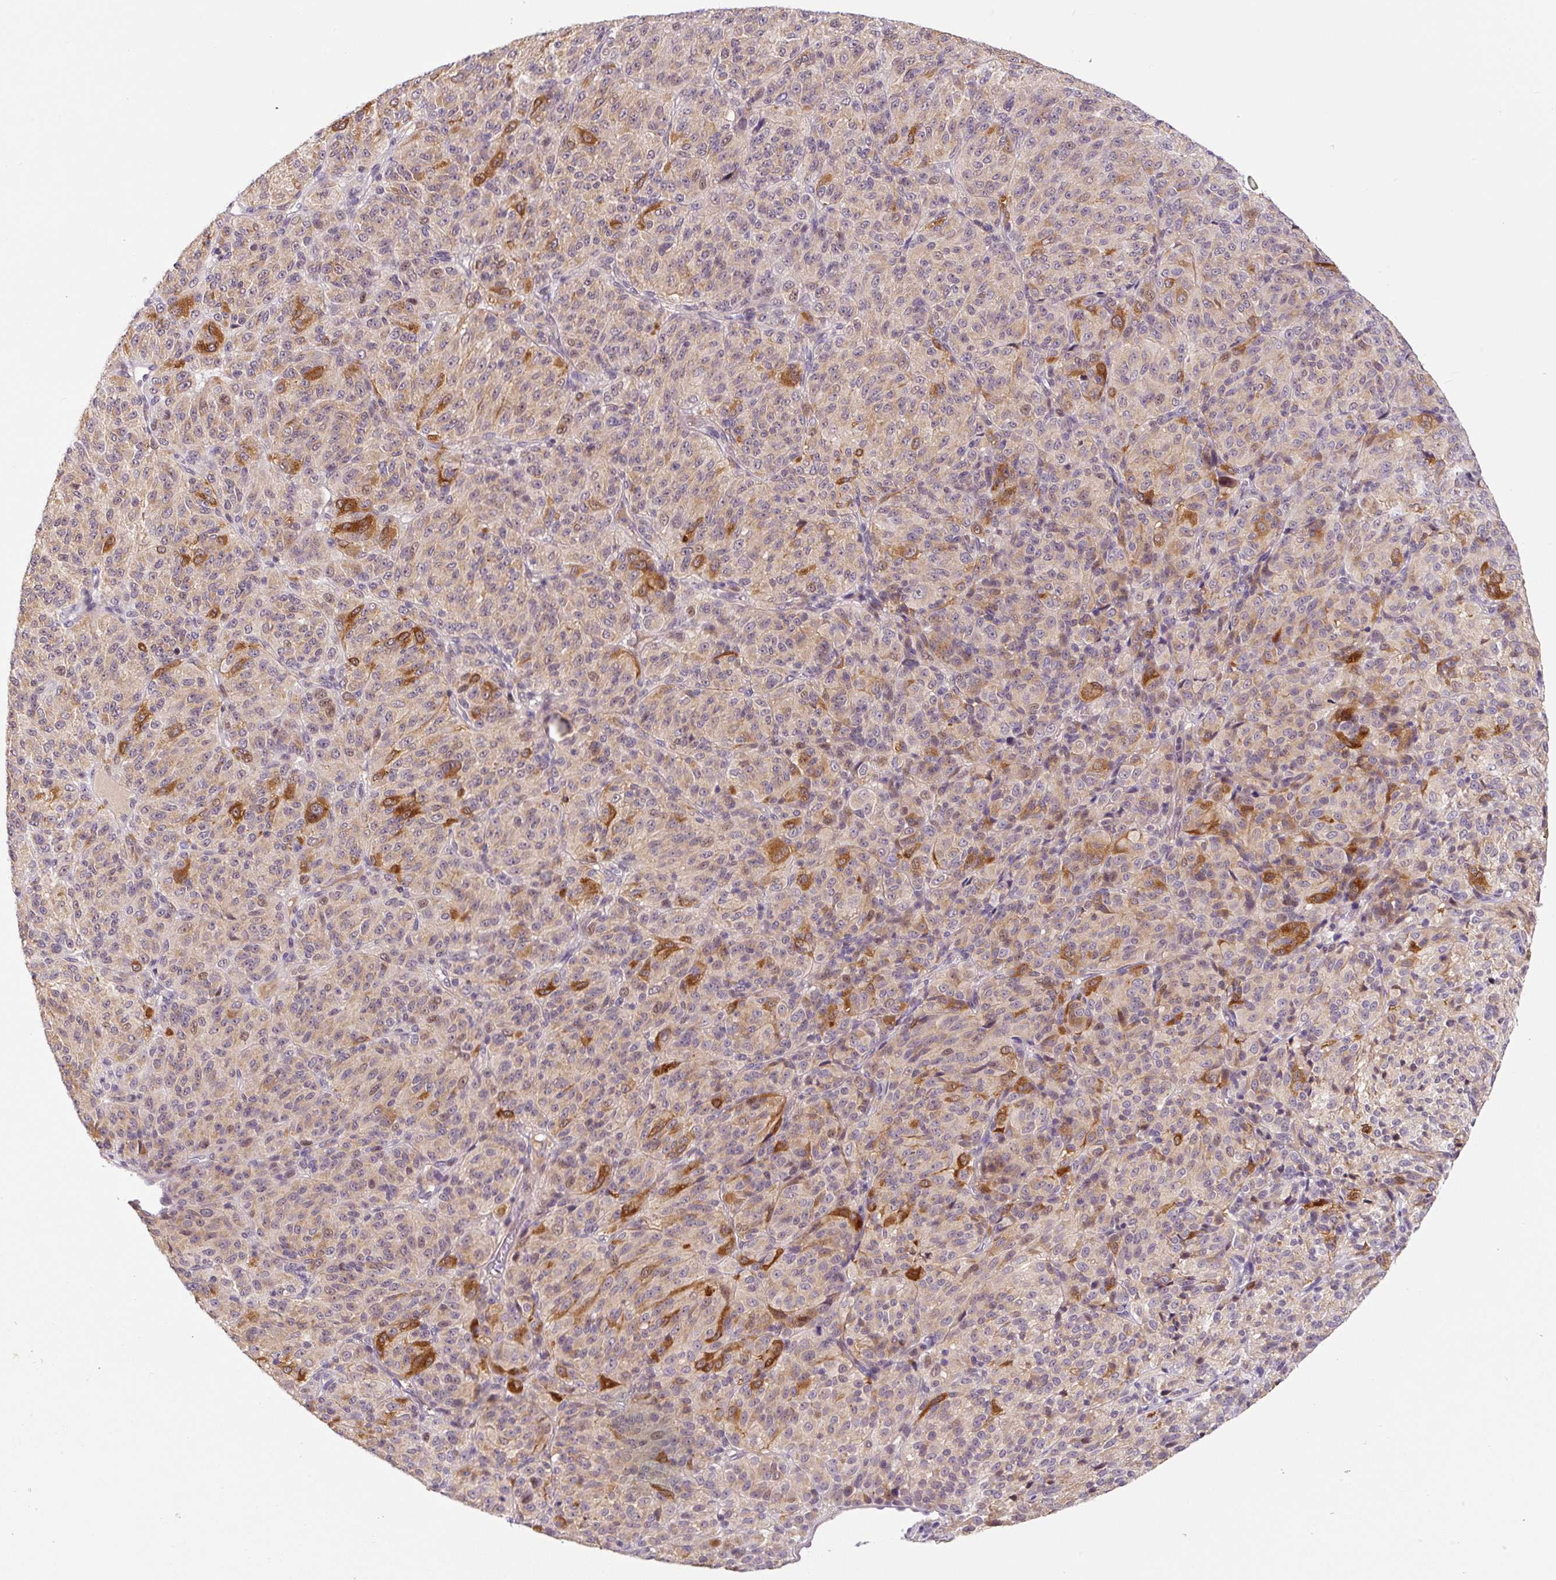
{"staining": {"intensity": "moderate", "quantity": "<25%", "location": "cytoplasmic/membranous"}, "tissue": "melanoma", "cell_type": "Tumor cells", "image_type": "cancer", "snomed": [{"axis": "morphology", "description": "Malignant melanoma, Metastatic site"}, {"axis": "topography", "description": "Brain"}], "caption": "Immunohistochemistry image of neoplastic tissue: malignant melanoma (metastatic site) stained using immunohistochemistry (IHC) displays low levels of moderate protein expression localized specifically in the cytoplasmic/membranous of tumor cells, appearing as a cytoplasmic/membranous brown color.", "gene": "PRKAA2", "patient": {"sex": "female", "age": 56}}